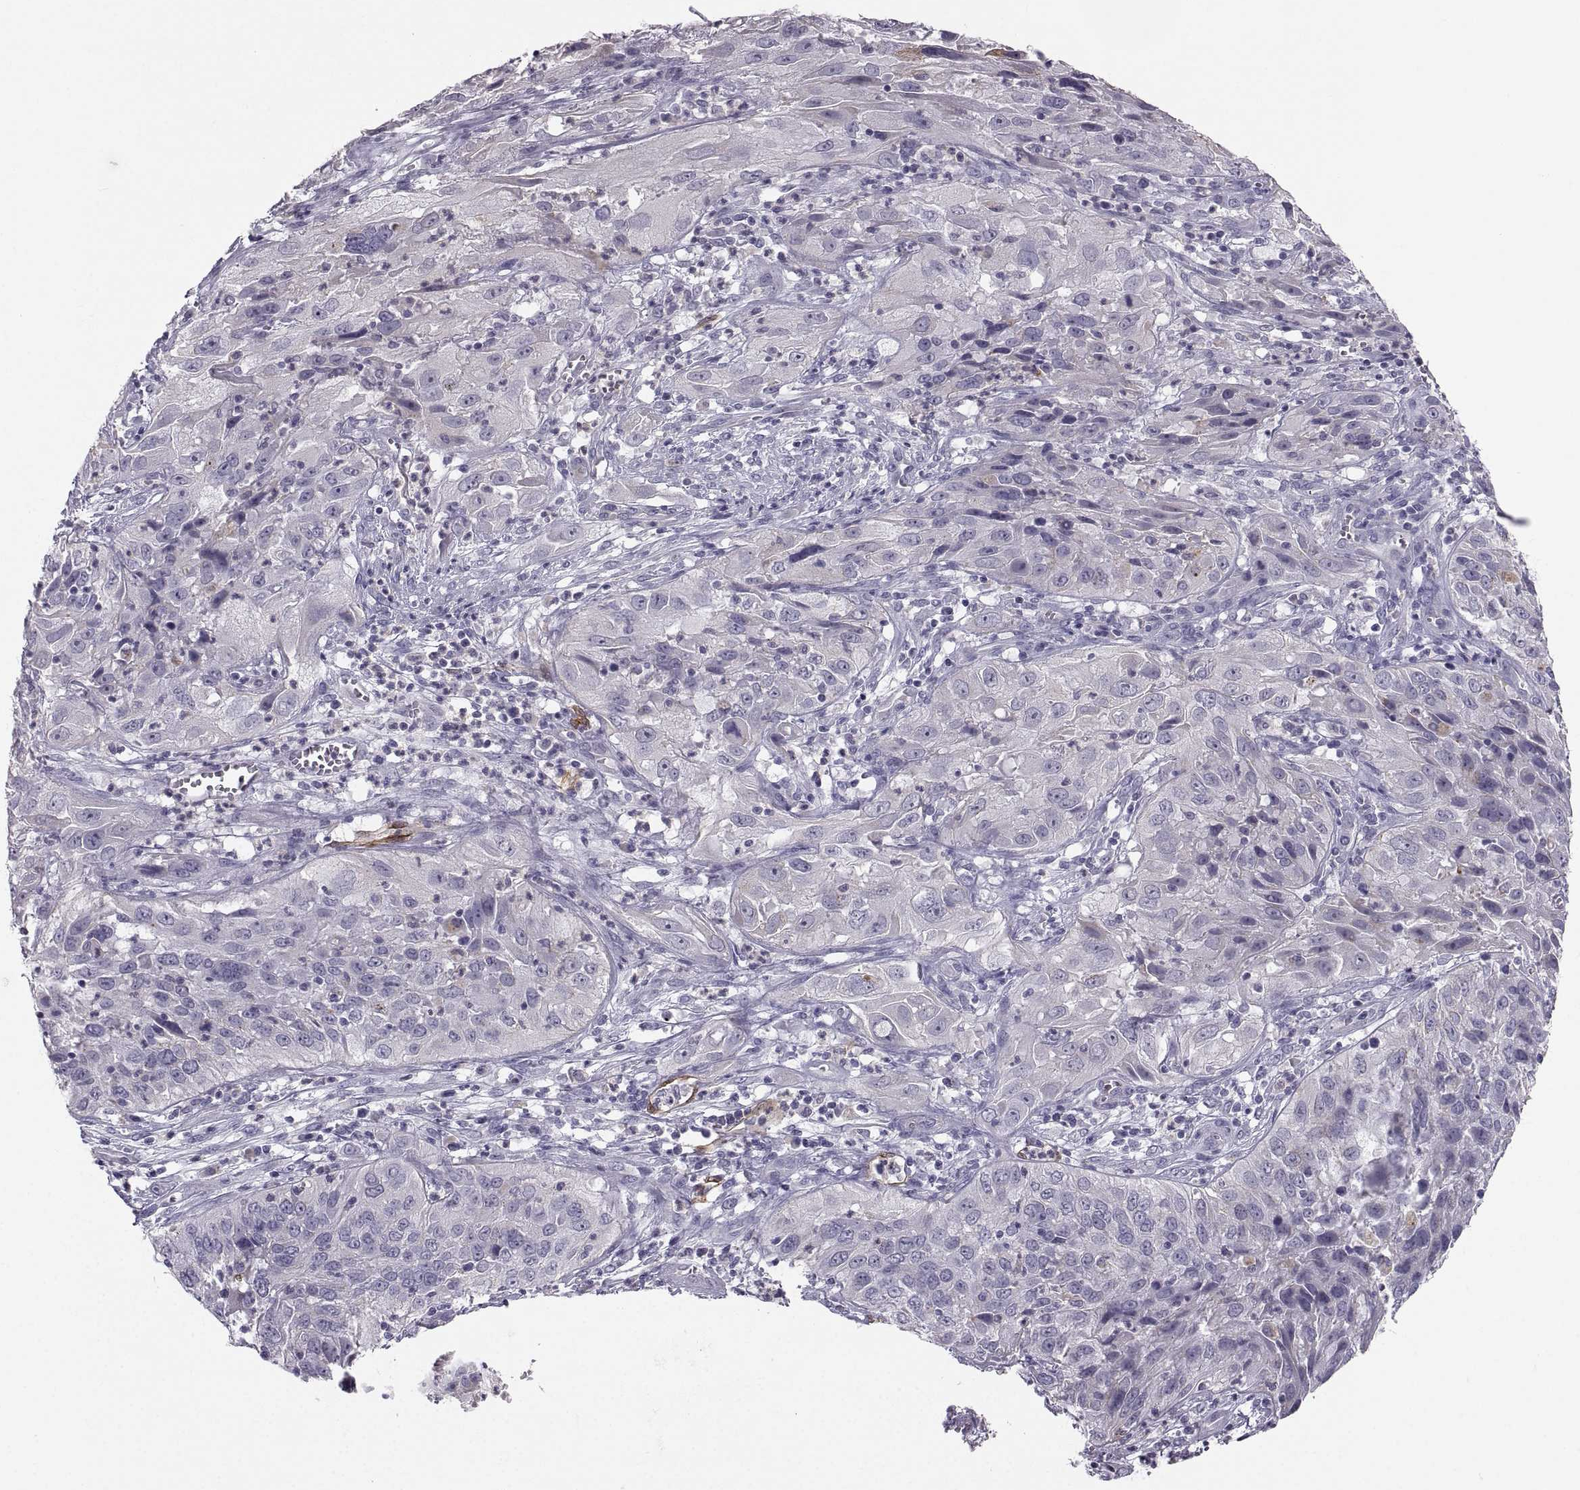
{"staining": {"intensity": "negative", "quantity": "none", "location": "none"}, "tissue": "cervical cancer", "cell_type": "Tumor cells", "image_type": "cancer", "snomed": [{"axis": "morphology", "description": "Squamous cell carcinoma, NOS"}, {"axis": "topography", "description": "Cervix"}], "caption": "This histopathology image is of cervical cancer (squamous cell carcinoma) stained with immunohistochemistry (IHC) to label a protein in brown with the nuclei are counter-stained blue. There is no staining in tumor cells. The staining is performed using DAB (3,3'-diaminobenzidine) brown chromogen with nuclei counter-stained in using hematoxylin.", "gene": "PGM5", "patient": {"sex": "female", "age": 32}}